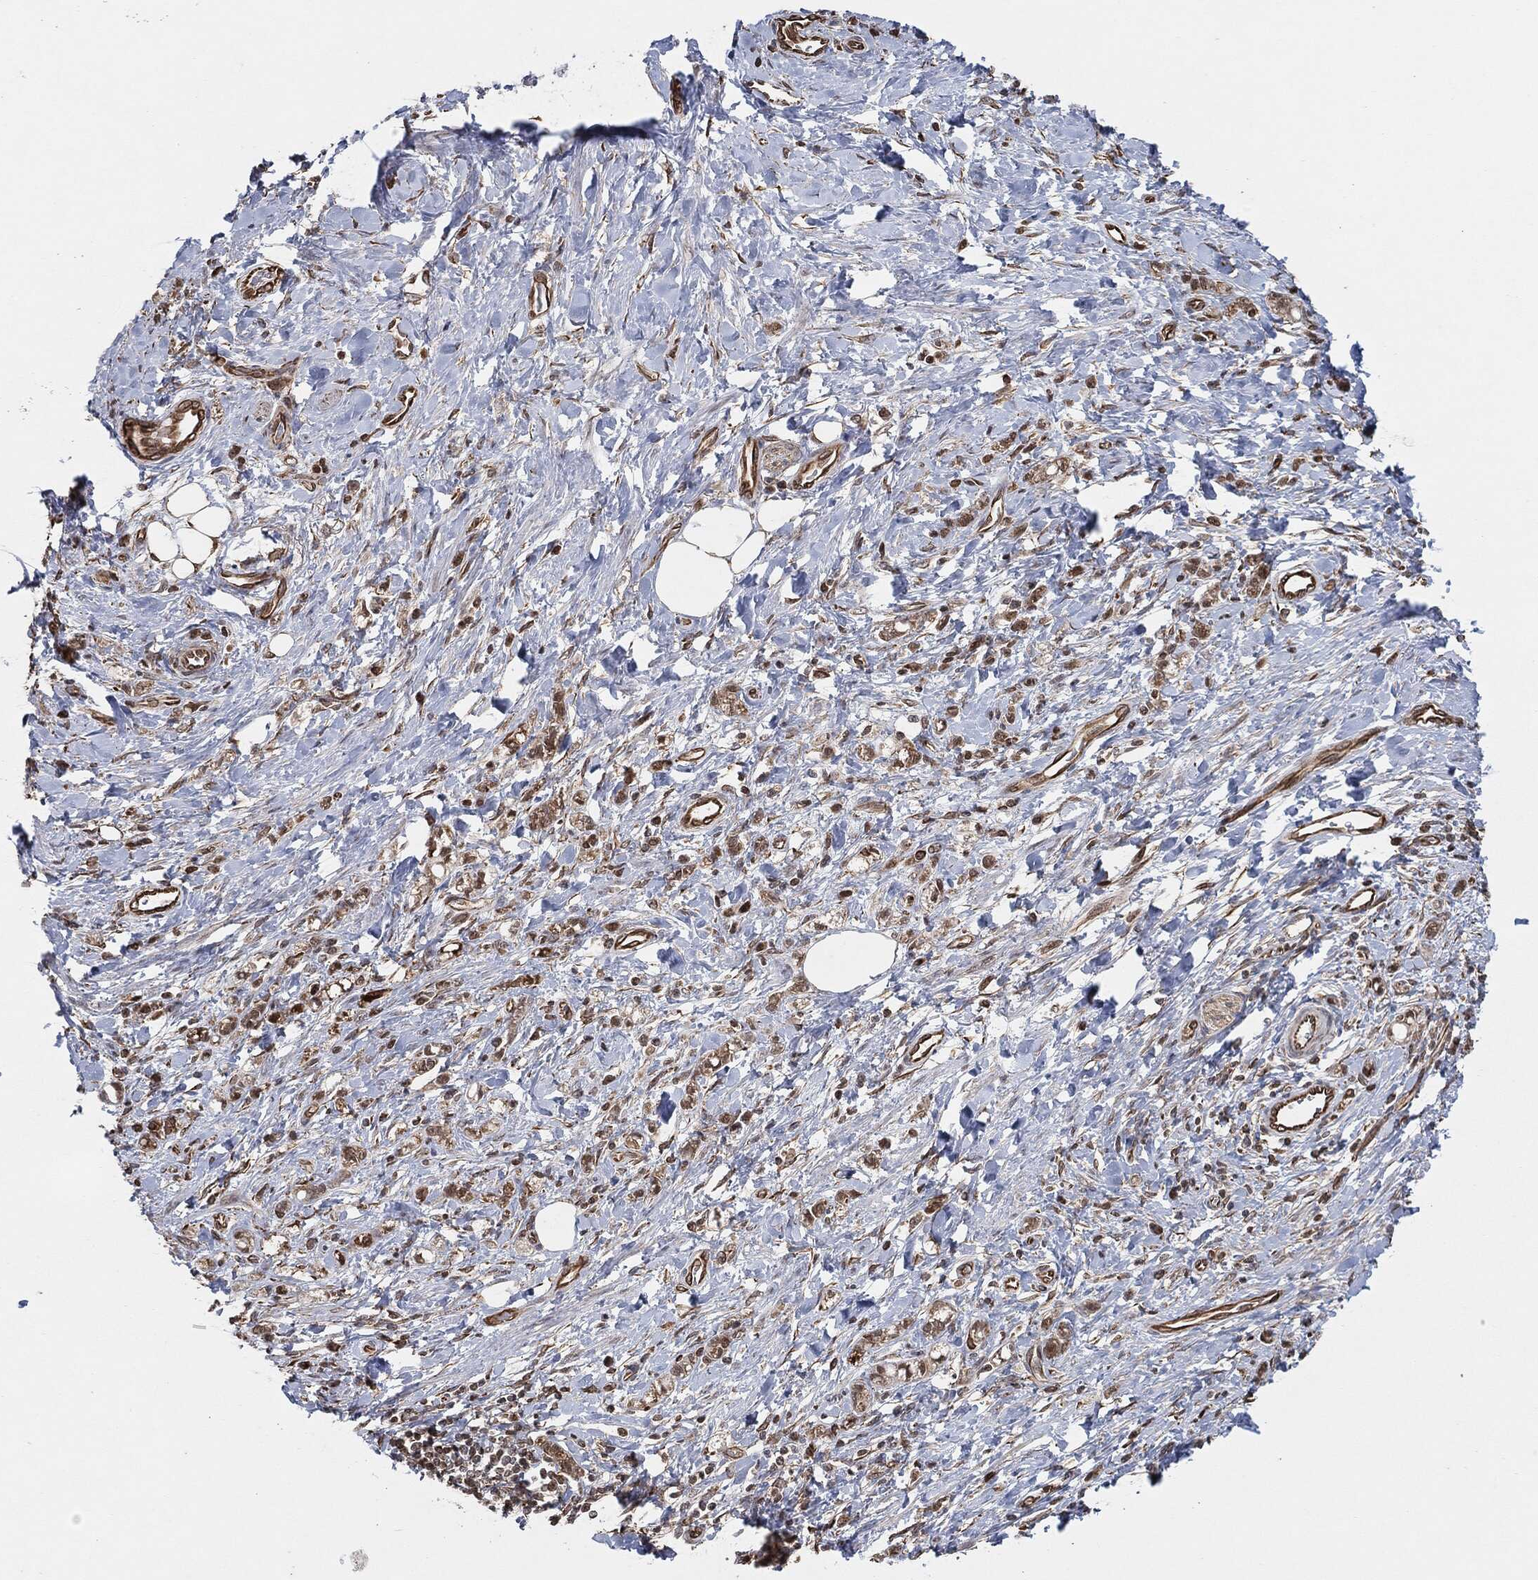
{"staining": {"intensity": "strong", "quantity": "25%-75%", "location": "cytoplasmic/membranous,nuclear"}, "tissue": "stomach cancer", "cell_type": "Tumor cells", "image_type": "cancer", "snomed": [{"axis": "morphology", "description": "Adenocarcinoma, NOS"}, {"axis": "topography", "description": "Stomach"}], "caption": "Tumor cells reveal high levels of strong cytoplasmic/membranous and nuclear expression in approximately 25%-75% of cells in human stomach cancer (adenocarcinoma).", "gene": "TP53RK", "patient": {"sex": "male", "age": 77}}